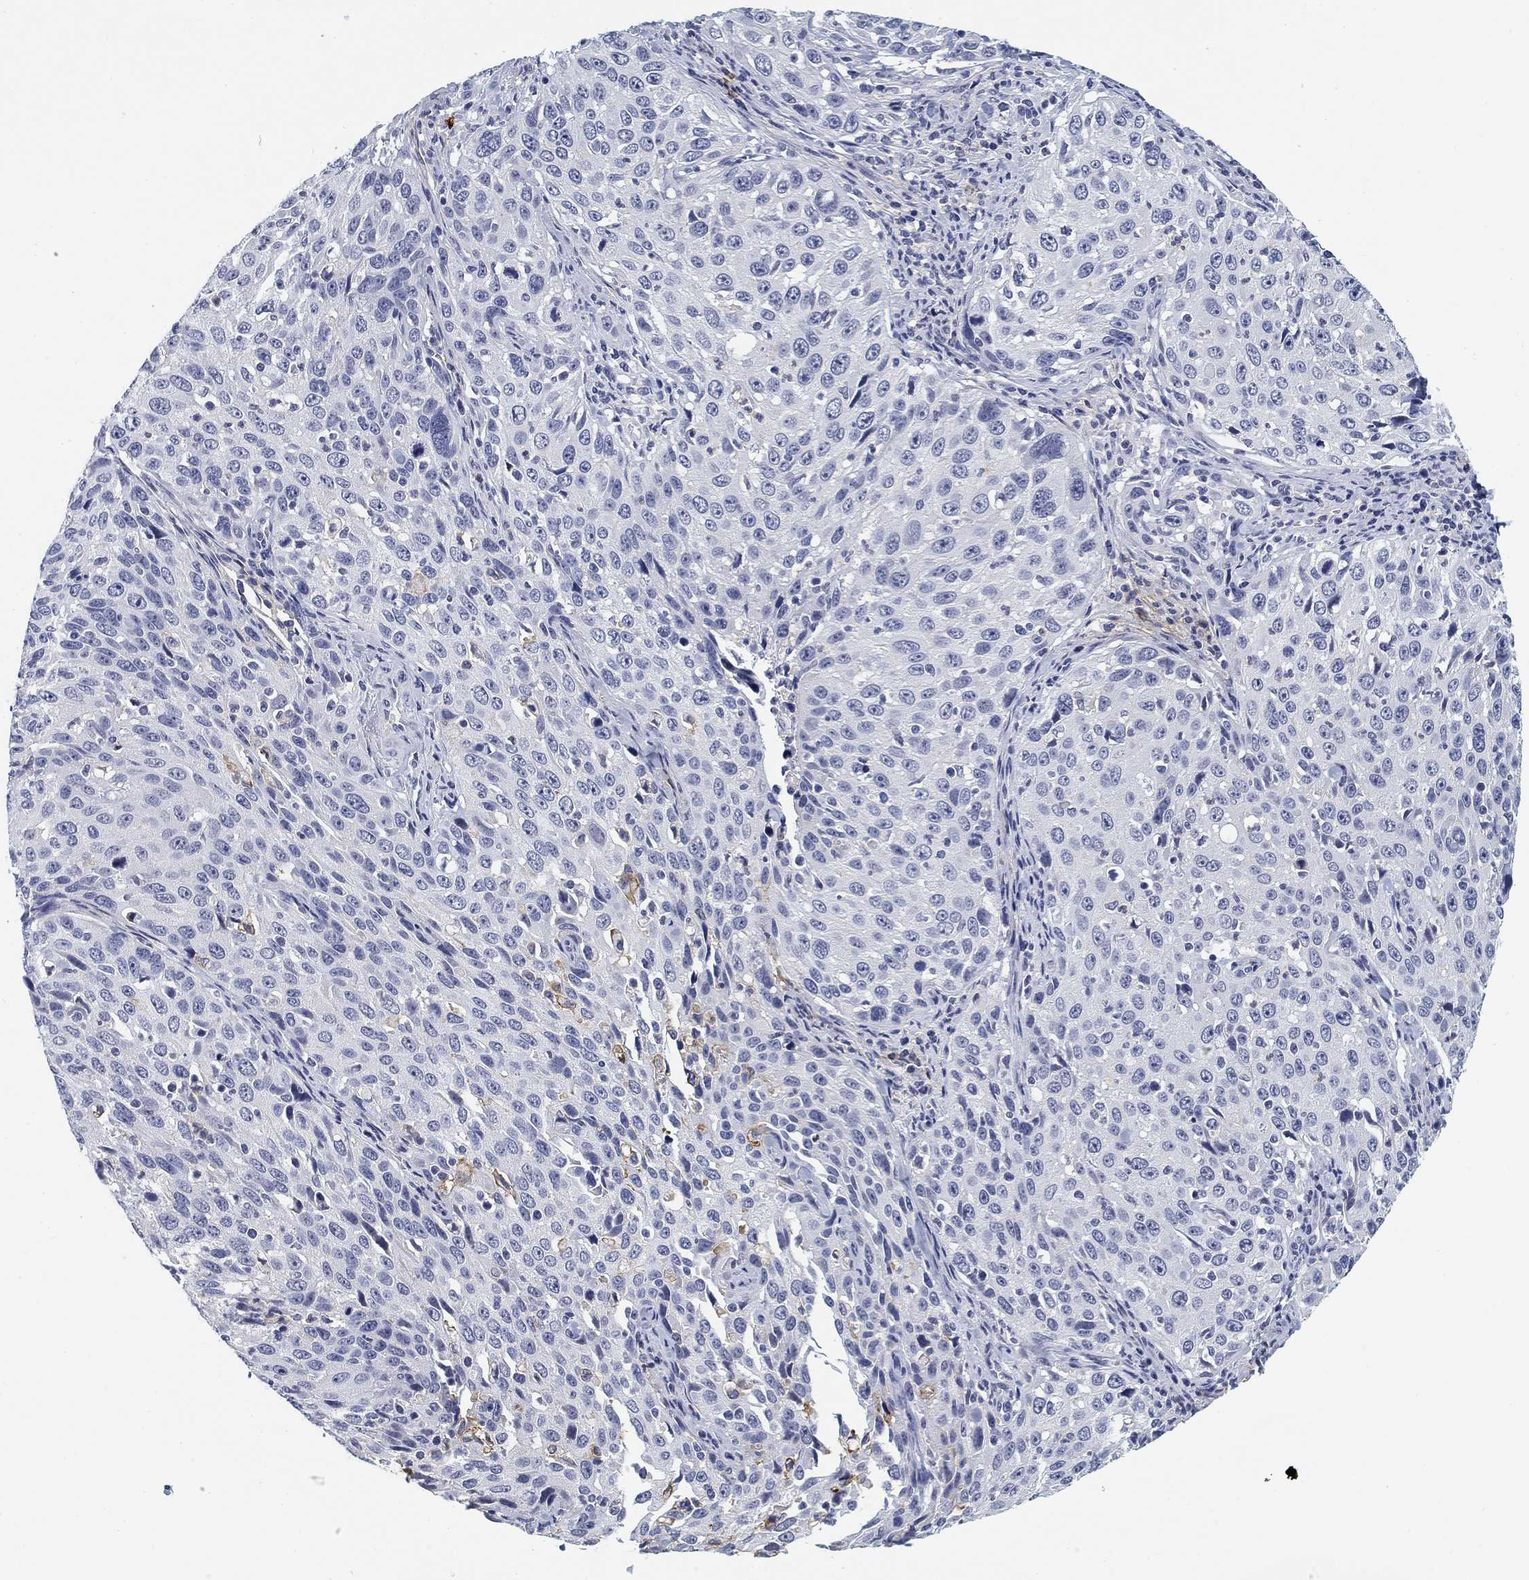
{"staining": {"intensity": "negative", "quantity": "none", "location": "none"}, "tissue": "cervical cancer", "cell_type": "Tumor cells", "image_type": "cancer", "snomed": [{"axis": "morphology", "description": "Squamous cell carcinoma, NOS"}, {"axis": "topography", "description": "Cervix"}], "caption": "Tumor cells show no significant positivity in squamous cell carcinoma (cervical).", "gene": "SLC2A5", "patient": {"sex": "female", "age": 26}}